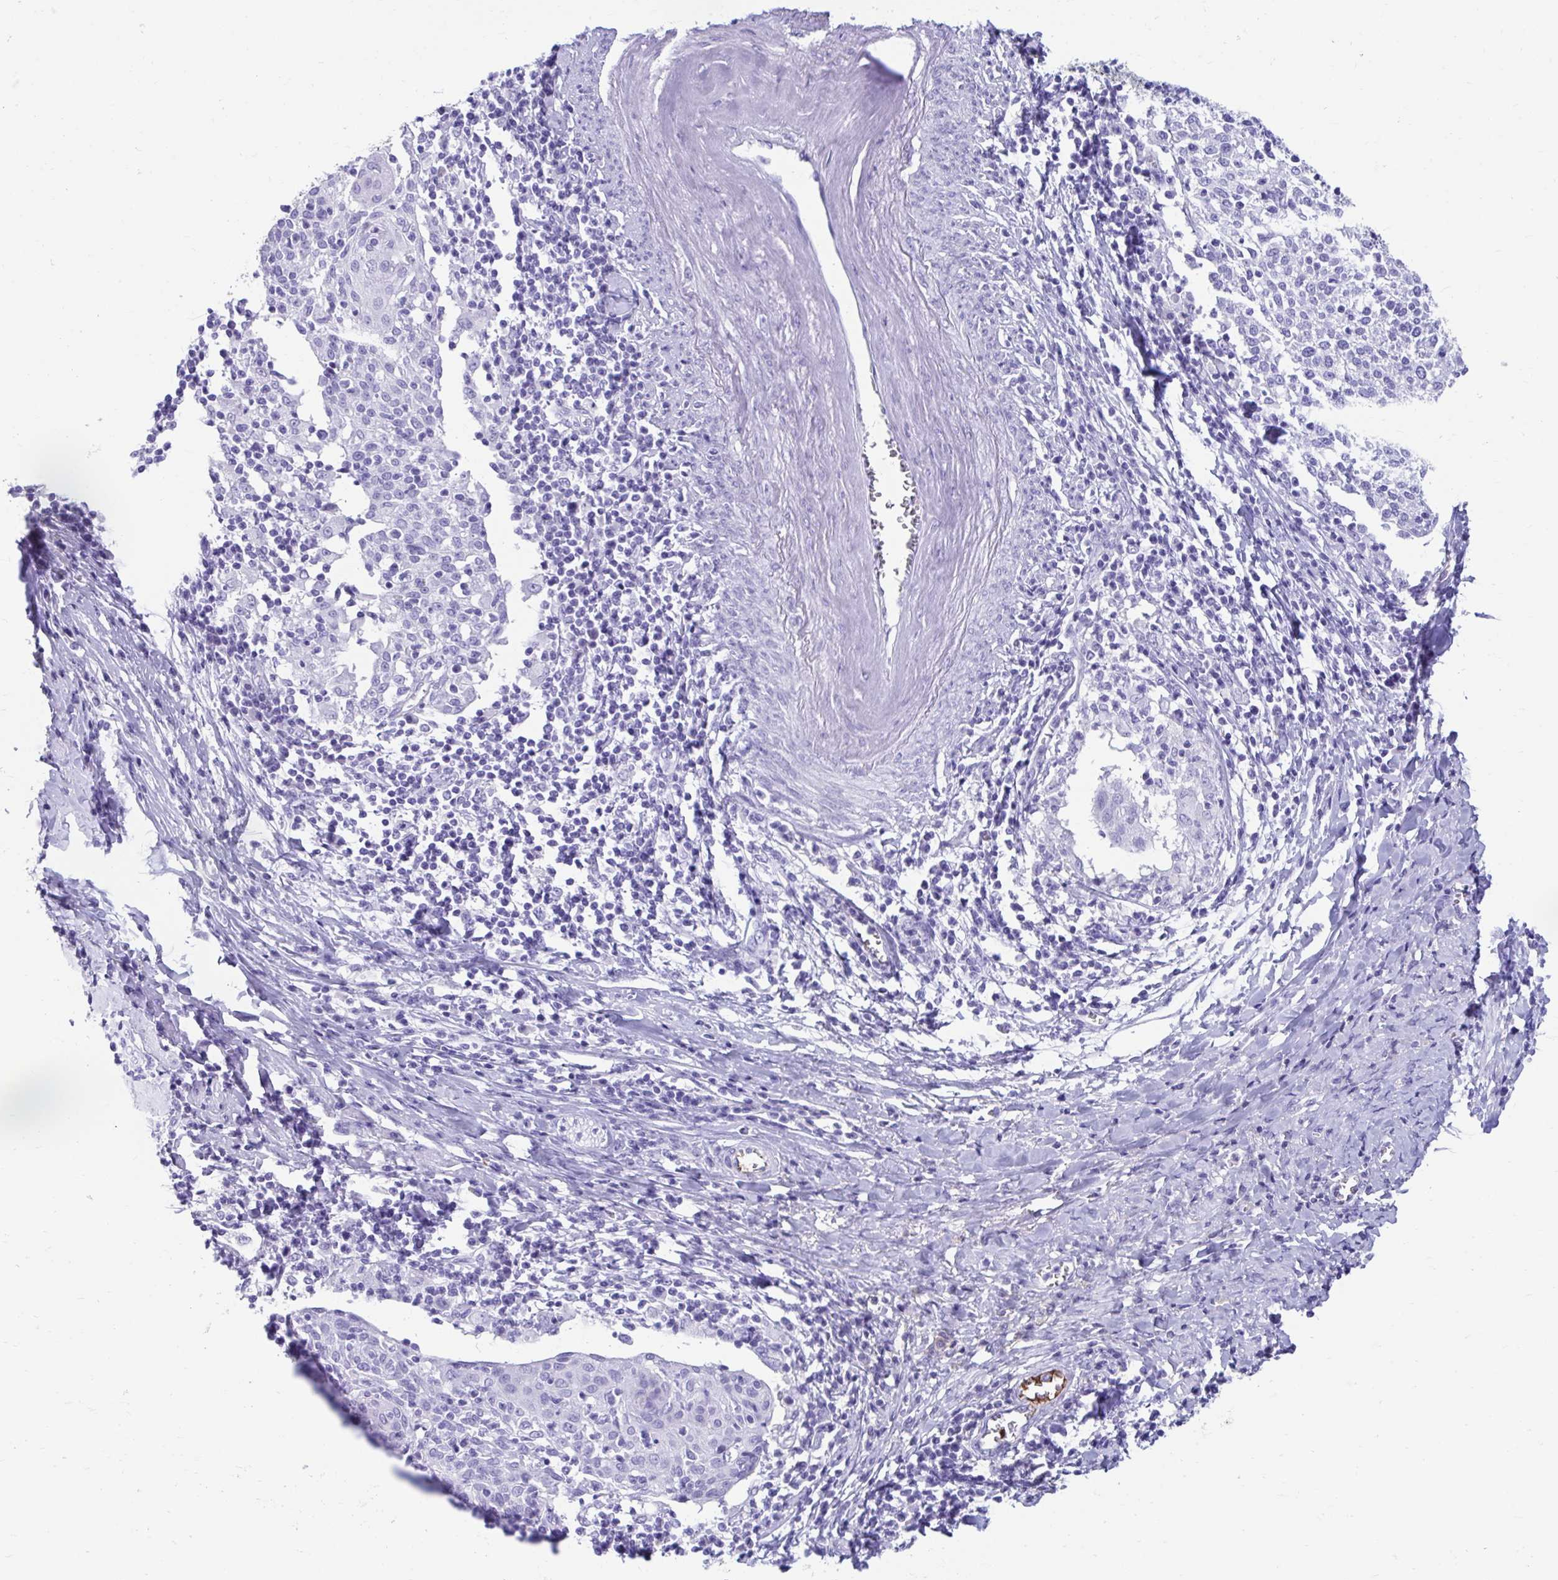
{"staining": {"intensity": "negative", "quantity": "none", "location": "none"}, "tissue": "cervical cancer", "cell_type": "Tumor cells", "image_type": "cancer", "snomed": [{"axis": "morphology", "description": "Squamous cell carcinoma, NOS"}, {"axis": "topography", "description": "Cervix"}], "caption": "DAB immunohistochemical staining of cervical squamous cell carcinoma displays no significant positivity in tumor cells.", "gene": "SMIM9", "patient": {"sex": "female", "age": 52}}